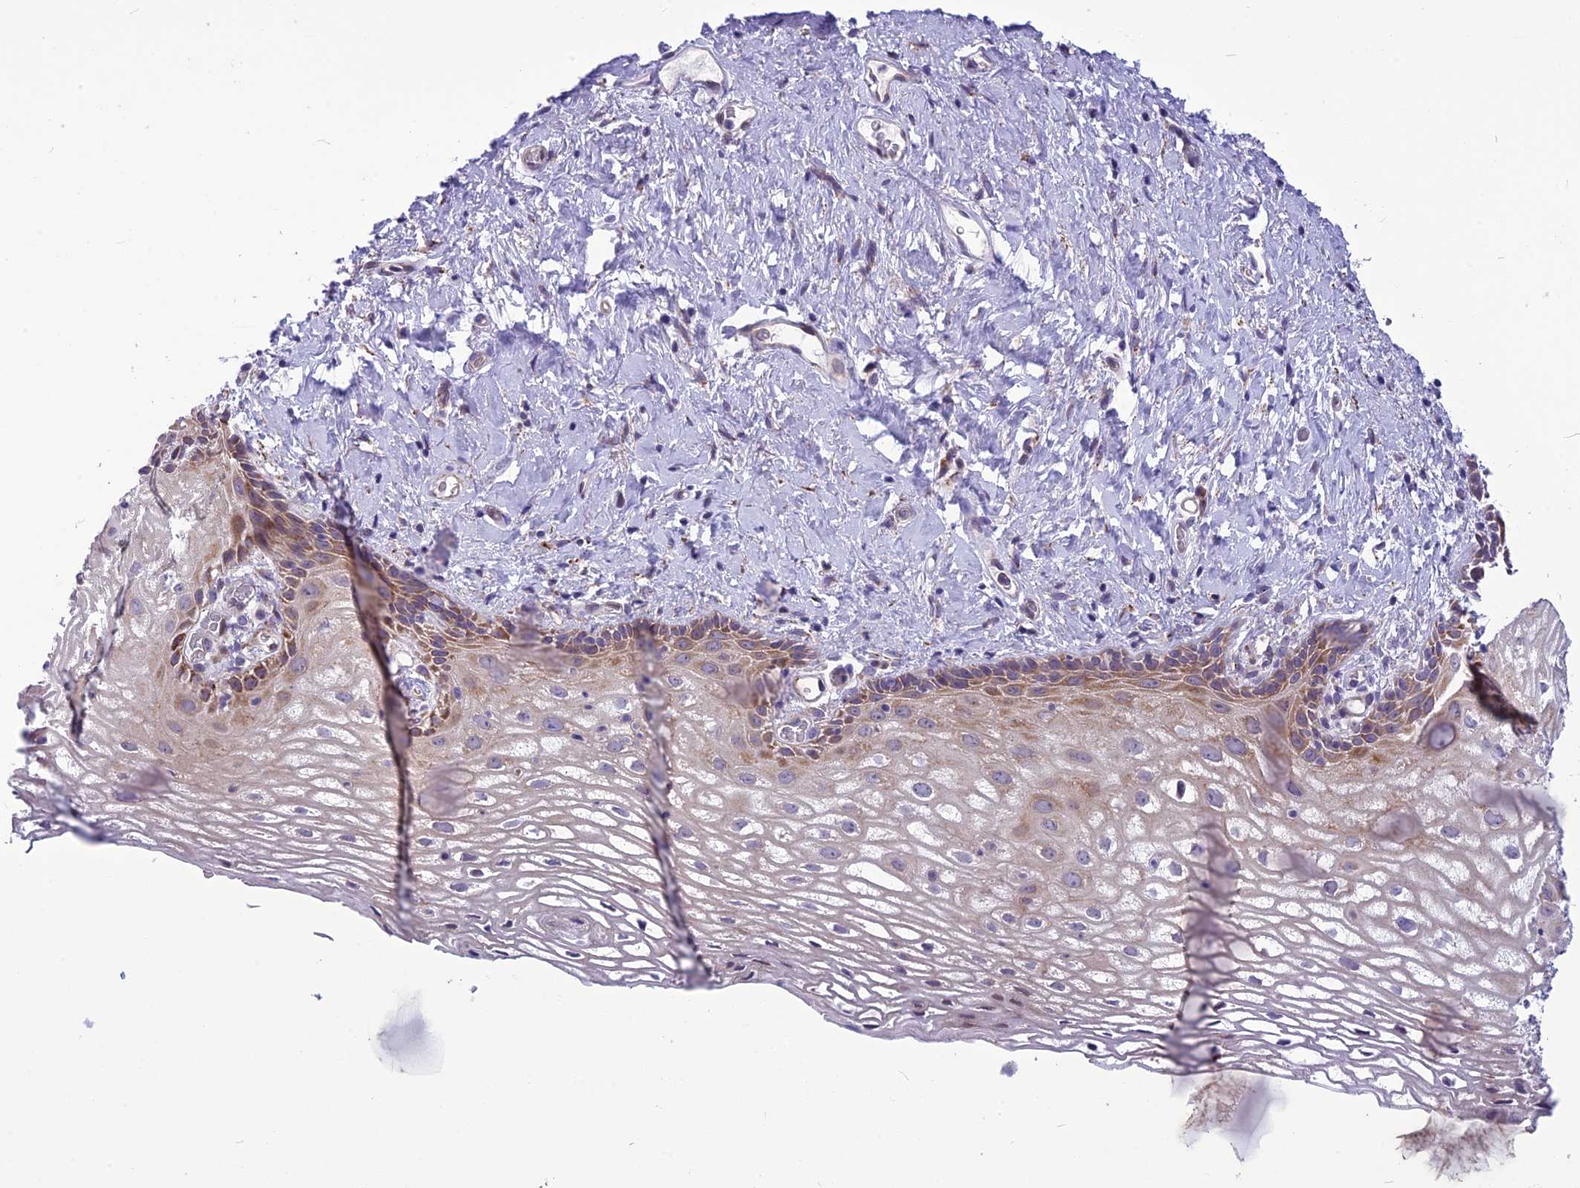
{"staining": {"intensity": "moderate", "quantity": "<25%", "location": "cytoplasmic/membranous"}, "tissue": "vagina", "cell_type": "Squamous epithelial cells", "image_type": "normal", "snomed": [{"axis": "morphology", "description": "Normal tissue, NOS"}, {"axis": "morphology", "description": "Adenocarcinoma, NOS"}, {"axis": "topography", "description": "Rectum"}, {"axis": "topography", "description": "Vagina"}], "caption": "The micrograph exhibits immunohistochemical staining of unremarkable vagina. There is moderate cytoplasmic/membranous staining is appreciated in approximately <25% of squamous epithelial cells.", "gene": "PSMF1", "patient": {"sex": "female", "age": 71}}